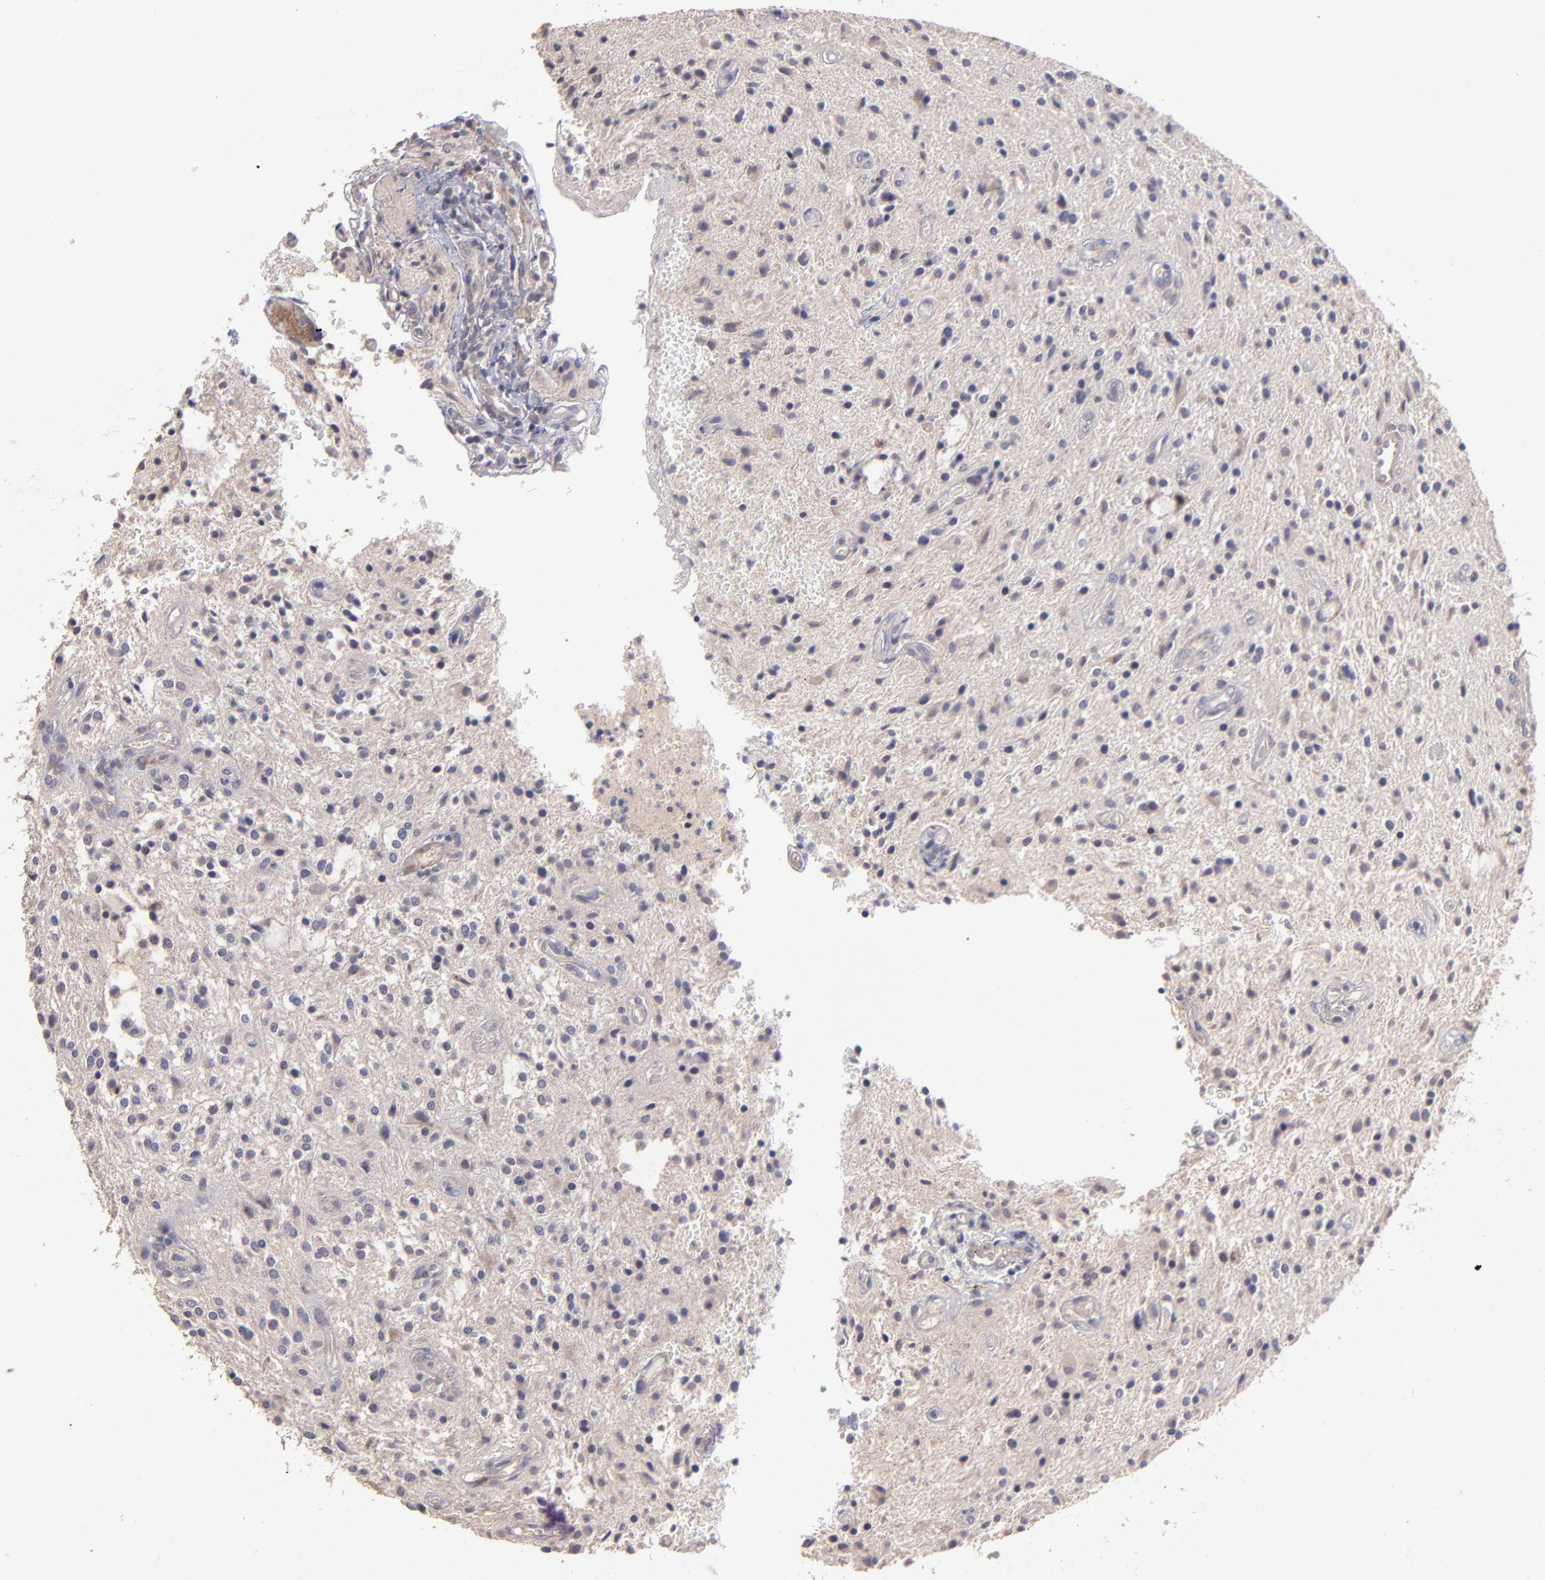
{"staining": {"intensity": "weak", "quantity": "<25%", "location": "cytoplasmic/membranous"}, "tissue": "glioma", "cell_type": "Tumor cells", "image_type": "cancer", "snomed": [{"axis": "morphology", "description": "Glioma, malignant, NOS"}, {"axis": "topography", "description": "Cerebellum"}], "caption": "A high-resolution photomicrograph shows IHC staining of glioma (malignant), which exhibits no significant positivity in tumor cells. Nuclei are stained in blue.", "gene": "MAGEE1", "patient": {"sex": "female", "age": 10}}